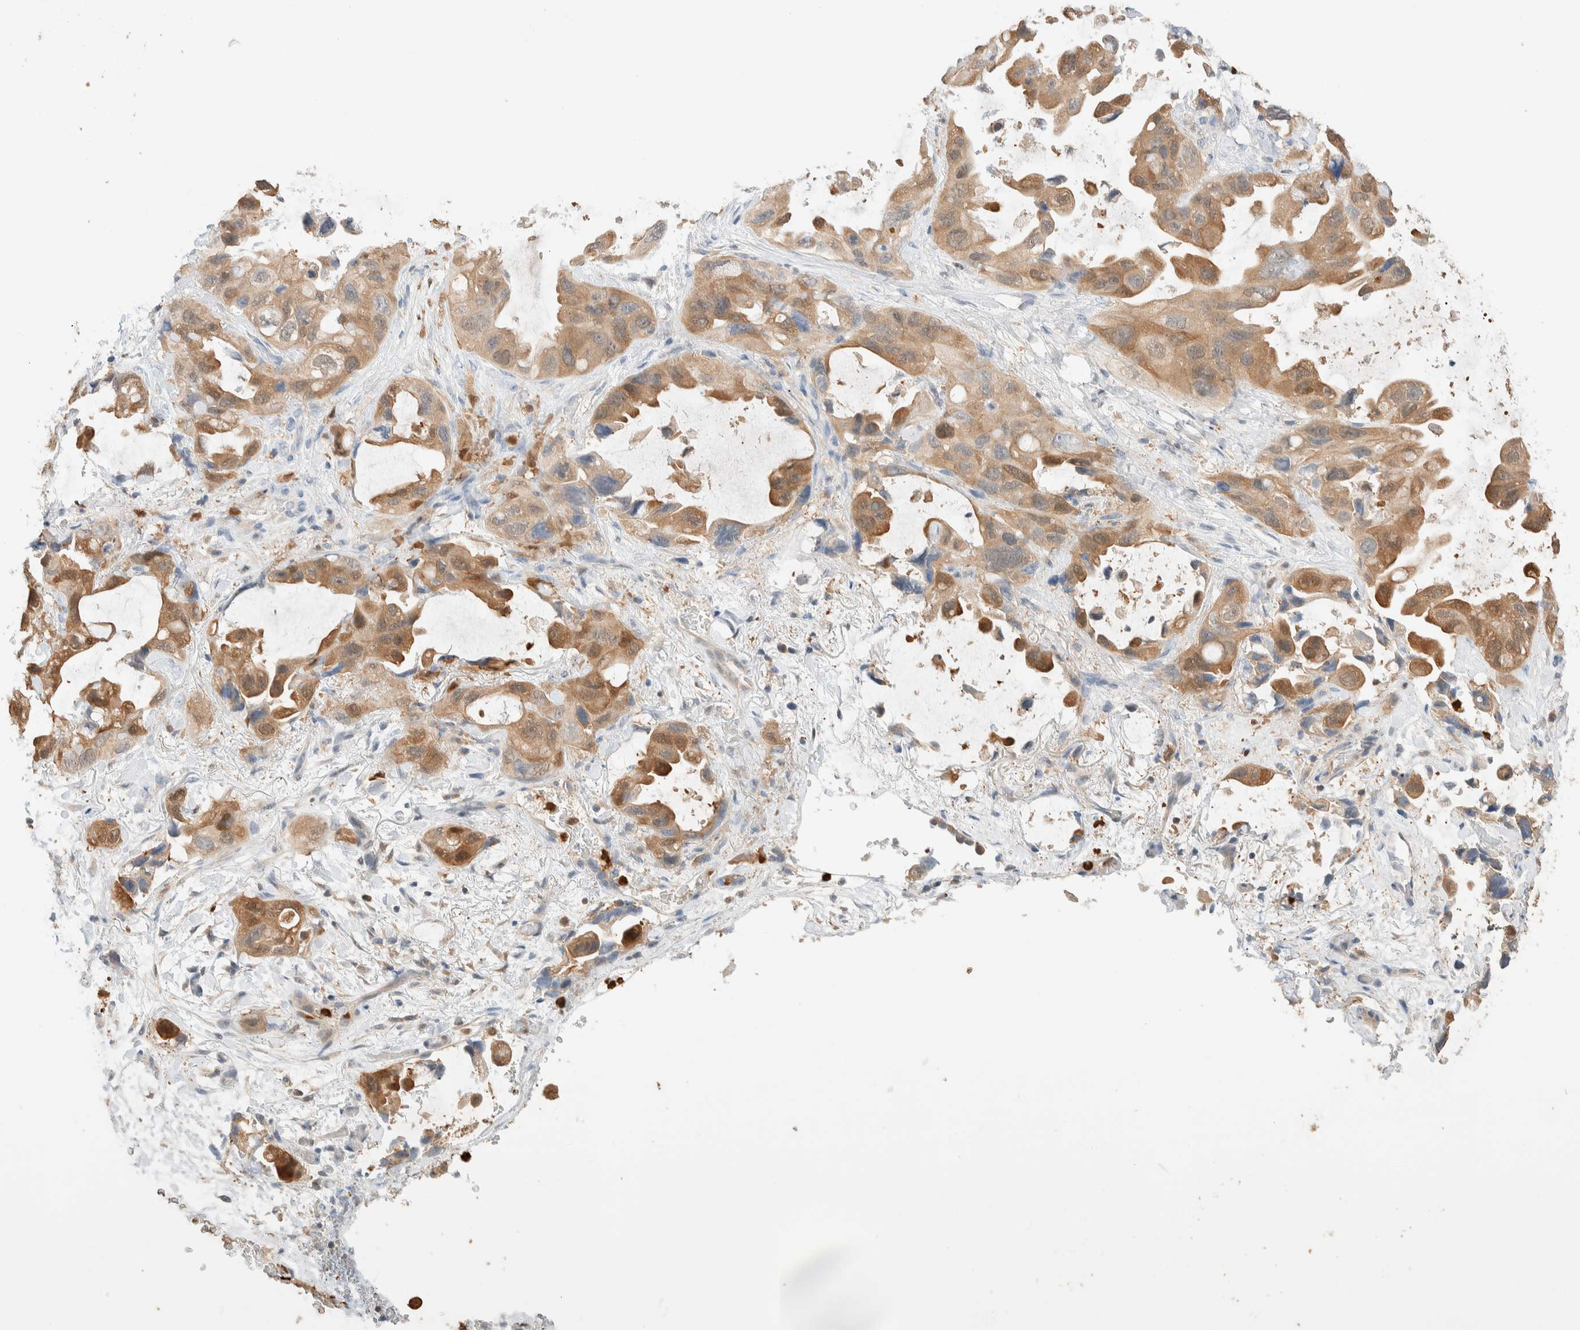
{"staining": {"intensity": "moderate", "quantity": ">75%", "location": "cytoplasmic/membranous"}, "tissue": "lung cancer", "cell_type": "Tumor cells", "image_type": "cancer", "snomed": [{"axis": "morphology", "description": "Squamous cell carcinoma, NOS"}, {"axis": "topography", "description": "Lung"}], "caption": "Squamous cell carcinoma (lung) stained with a brown dye demonstrates moderate cytoplasmic/membranous positive expression in about >75% of tumor cells.", "gene": "SETD4", "patient": {"sex": "female", "age": 73}}